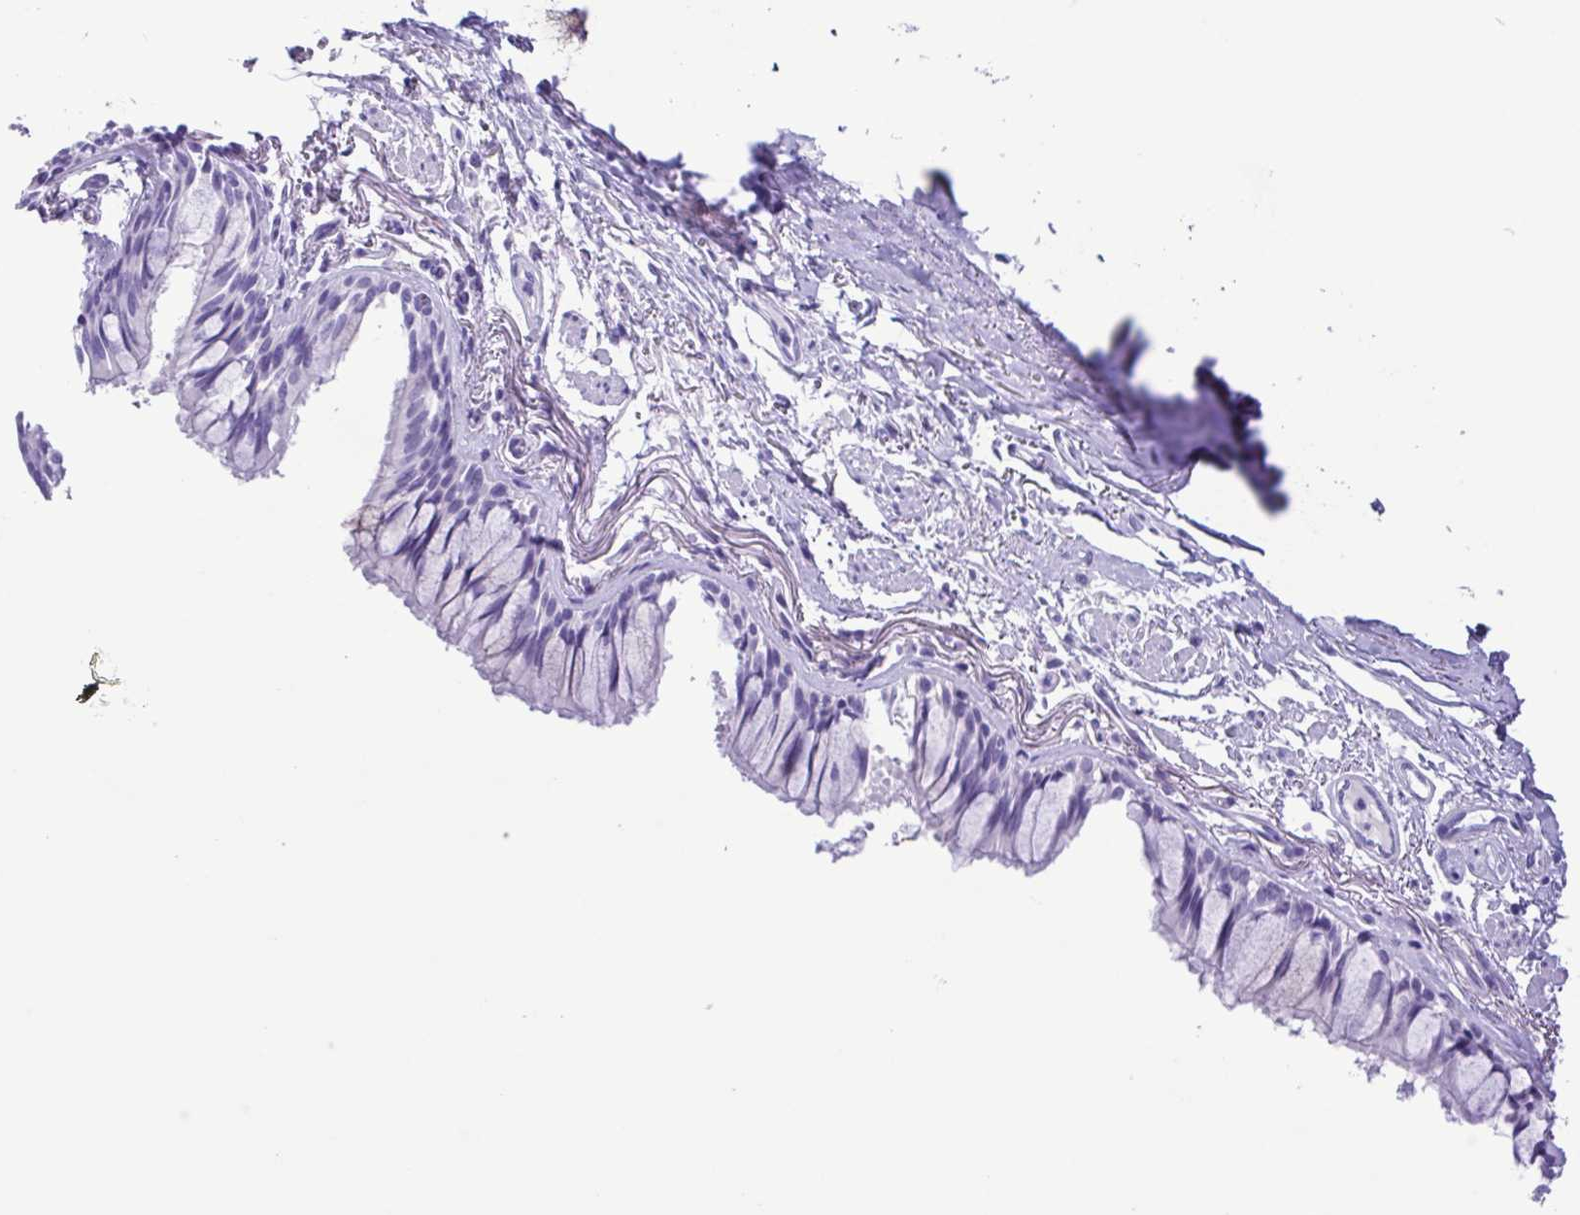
{"staining": {"intensity": "negative", "quantity": "none", "location": "none"}, "tissue": "bronchus", "cell_type": "Respiratory epithelial cells", "image_type": "normal", "snomed": [{"axis": "morphology", "description": "Normal tissue, NOS"}, {"axis": "topography", "description": "Bronchus"}], "caption": "This is a micrograph of immunohistochemistry (IHC) staining of normal bronchus, which shows no expression in respiratory epithelial cells. (Brightfield microscopy of DAB (3,3'-diaminobenzidine) IHC at high magnification).", "gene": "OVGP1", "patient": {"sex": "male", "age": 70}}